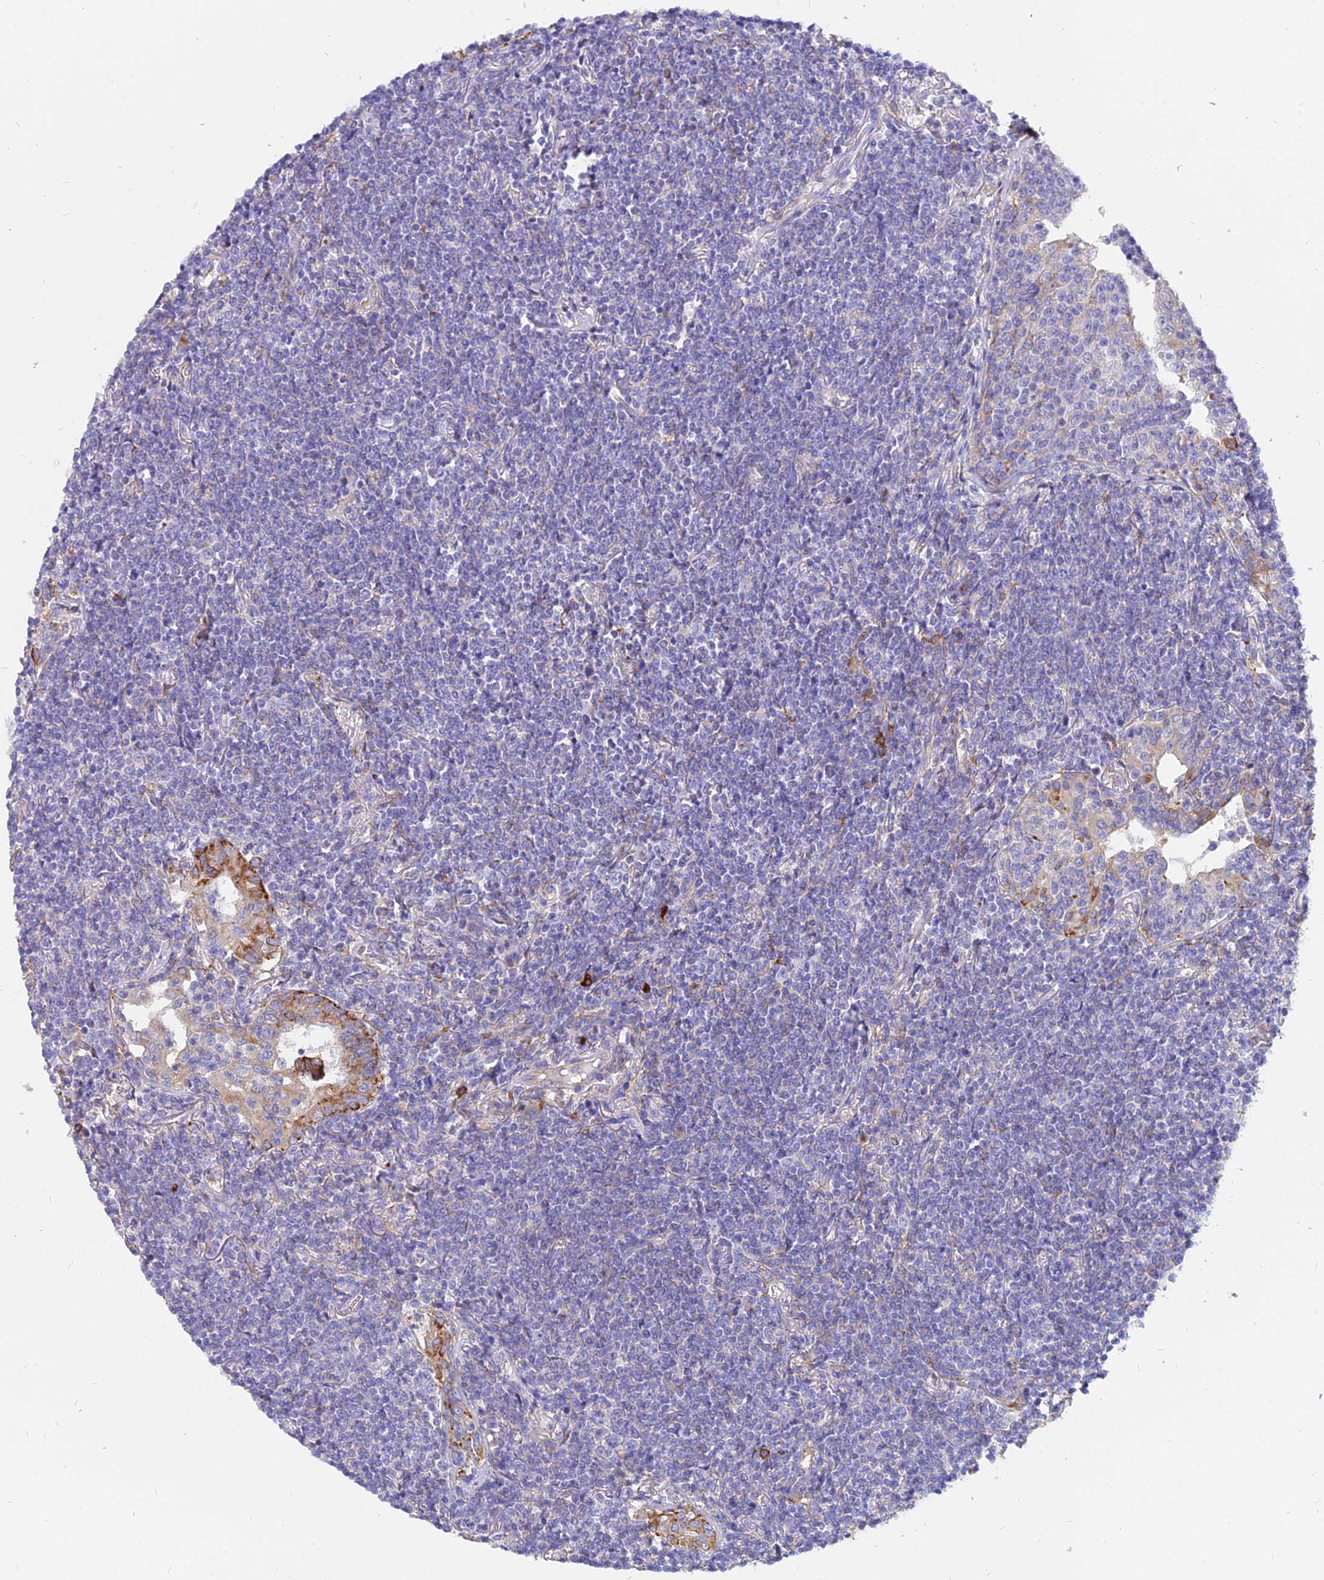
{"staining": {"intensity": "negative", "quantity": "none", "location": "none"}, "tissue": "lymphoma", "cell_type": "Tumor cells", "image_type": "cancer", "snomed": [{"axis": "morphology", "description": "Malignant lymphoma, non-Hodgkin's type, Low grade"}, {"axis": "topography", "description": "Lung"}], "caption": "Immunohistochemistry of human lymphoma reveals no staining in tumor cells. Nuclei are stained in blue.", "gene": "AGTRAP", "patient": {"sex": "female", "age": 71}}